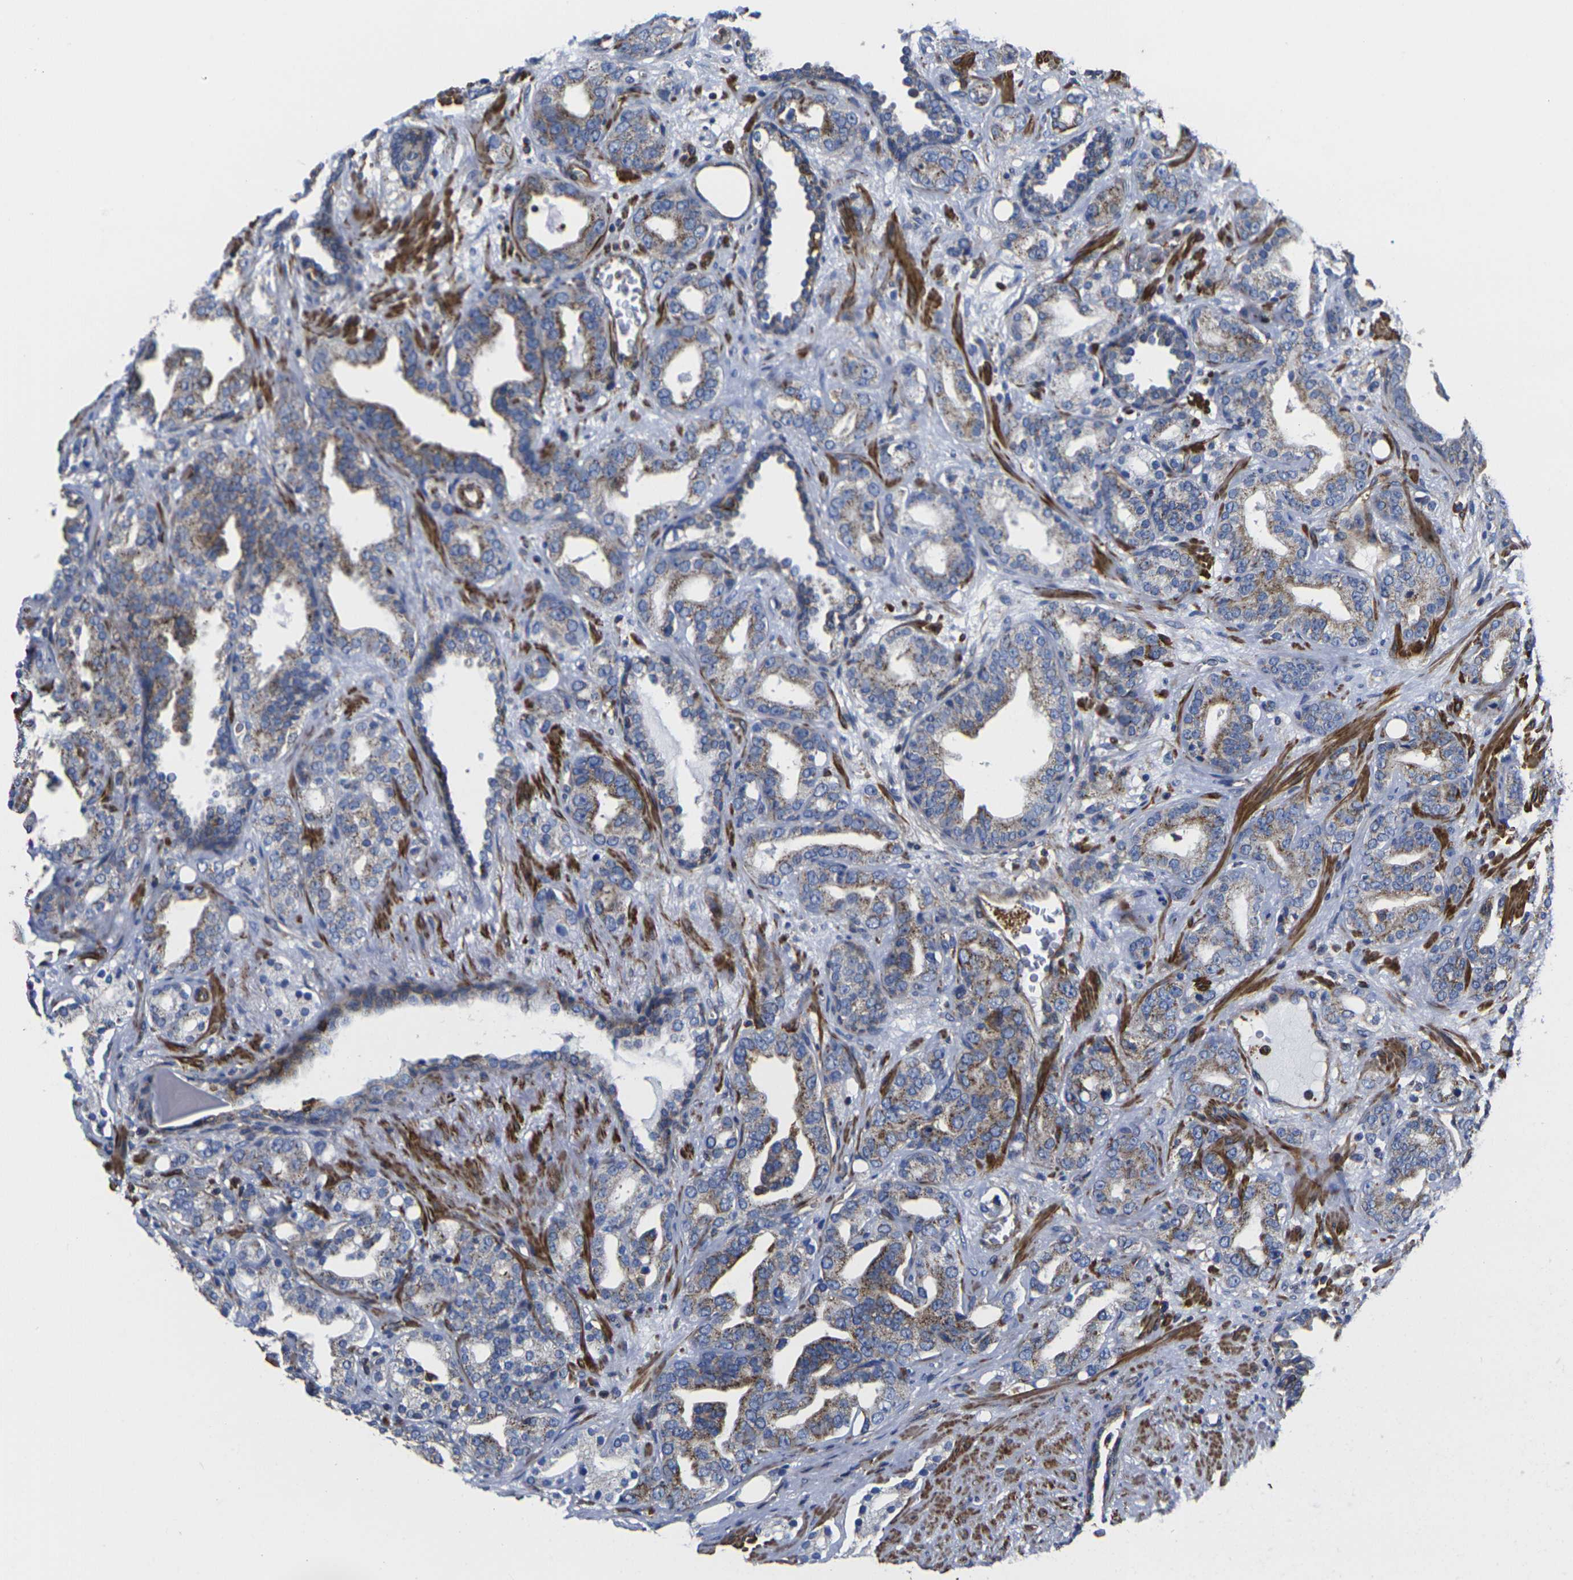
{"staining": {"intensity": "moderate", "quantity": ">75%", "location": "cytoplasmic/membranous"}, "tissue": "prostate cancer", "cell_type": "Tumor cells", "image_type": "cancer", "snomed": [{"axis": "morphology", "description": "Adenocarcinoma, Low grade"}, {"axis": "topography", "description": "Prostate"}], "caption": "Immunohistochemistry (IHC) of prostate cancer exhibits medium levels of moderate cytoplasmic/membranous staining in approximately >75% of tumor cells.", "gene": "GPR4", "patient": {"sex": "male", "age": 63}}